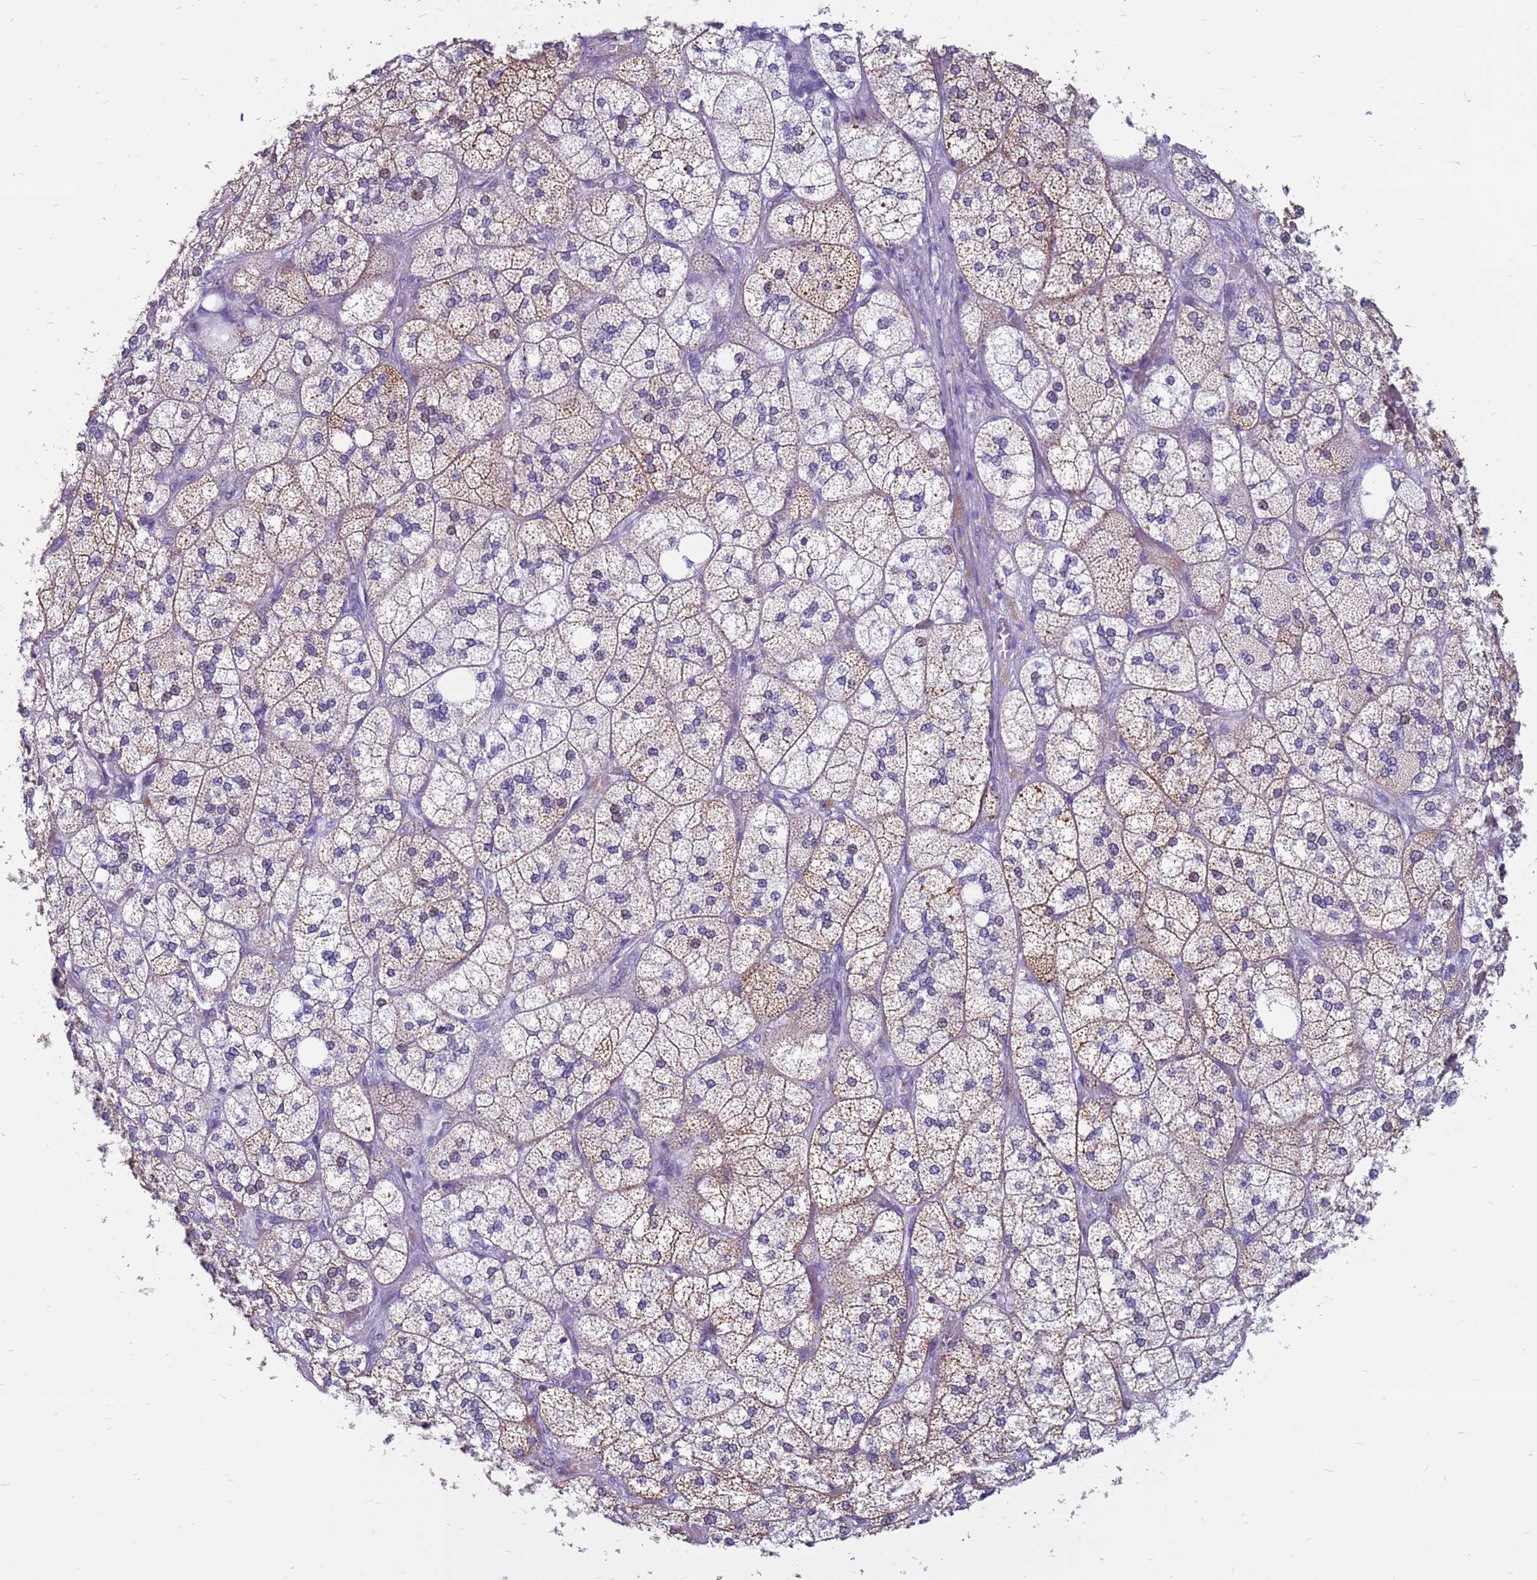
{"staining": {"intensity": "moderate", "quantity": "25%-75%", "location": "cytoplasmic/membranous"}, "tissue": "adrenal gland", "cell_type": "Glandular cells", "image_type": "normal", "snomed": [{"axis": "morphology", "description": "Normal tissue, NOS"}, {"axis": "topography", "description": "Adrenal gland"}], "caption": "This photomicrograph exhibits IHC staining of benign adrenal gland, with medium moderate cytoplasmic/membranous expression in about 25%-75% of glandular cells.", "gene": "CDK2AP2", "patient": {"sex": "male", "age": 61}}